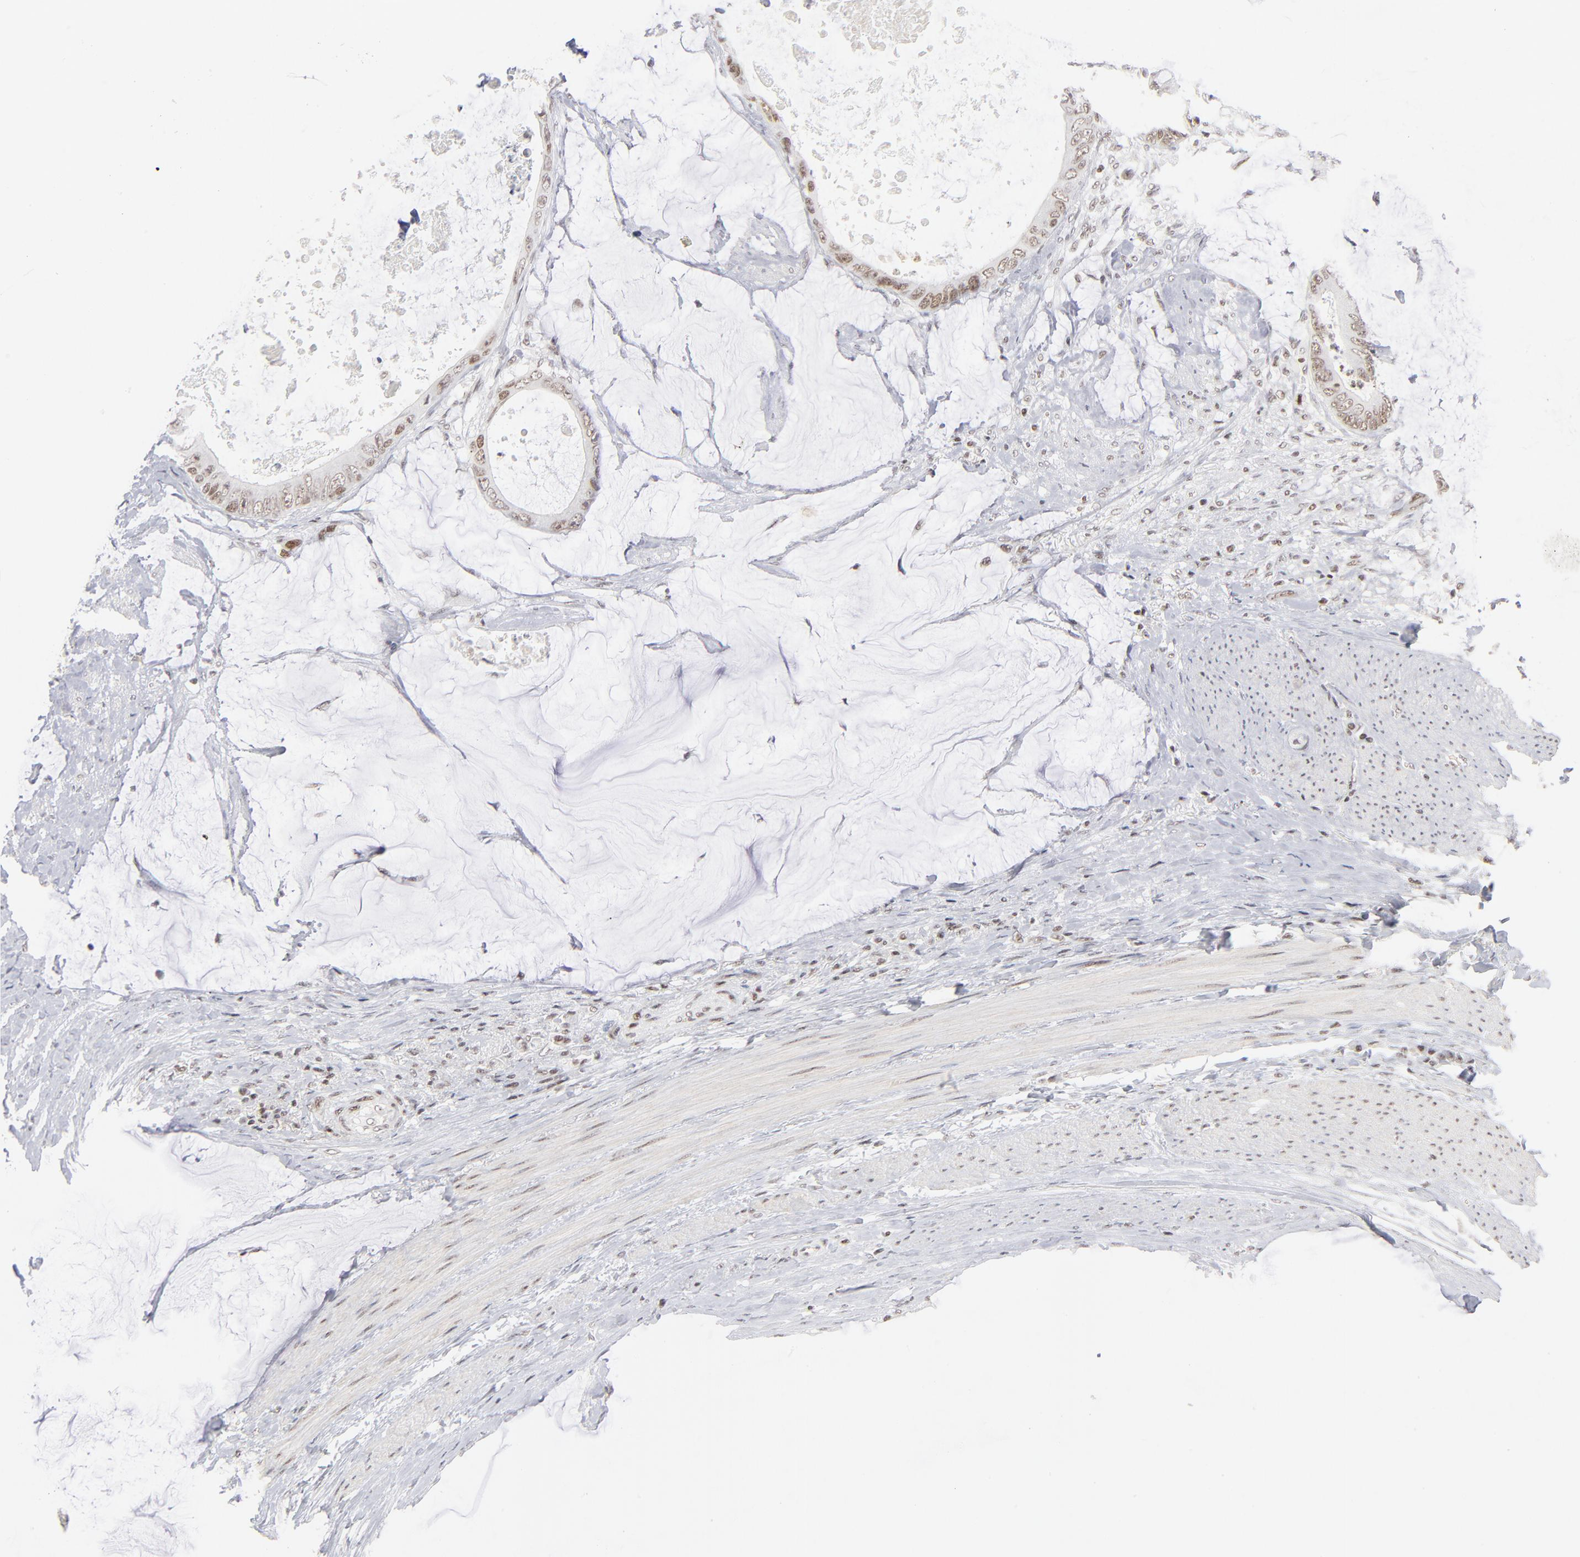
{"staining": {"intensity": "weak", "quantity": ">75%", "location": "nuclear"}, "tissue": "colorectal cancer", "cell_type": "Tumor cells", "image_type": "cancer", "snomed": [{"axis": "morphology", "description": "Normal tissue, NOS"}, {"axis": "morphology", "description": "Adenocarcinoma, NOS"}, {"axis": "topography", "description": "Rectum"}, {"axis": "topography", "description": "Peripheral nerve tissue"}], "caption": "Weak nuclear staining is seen in approximately >75% of tumor cells in colorectal cancer (adenocarcinoma). The staining was performed using DAB (3,3'-diaminobenzidine) to visualize the protein expression in brown, while the nuclei were stained in blue with hematoxylin (Magnification: 20x).", "gene": "ZNF143", "patient": {"sex": "female", "age": 77}}